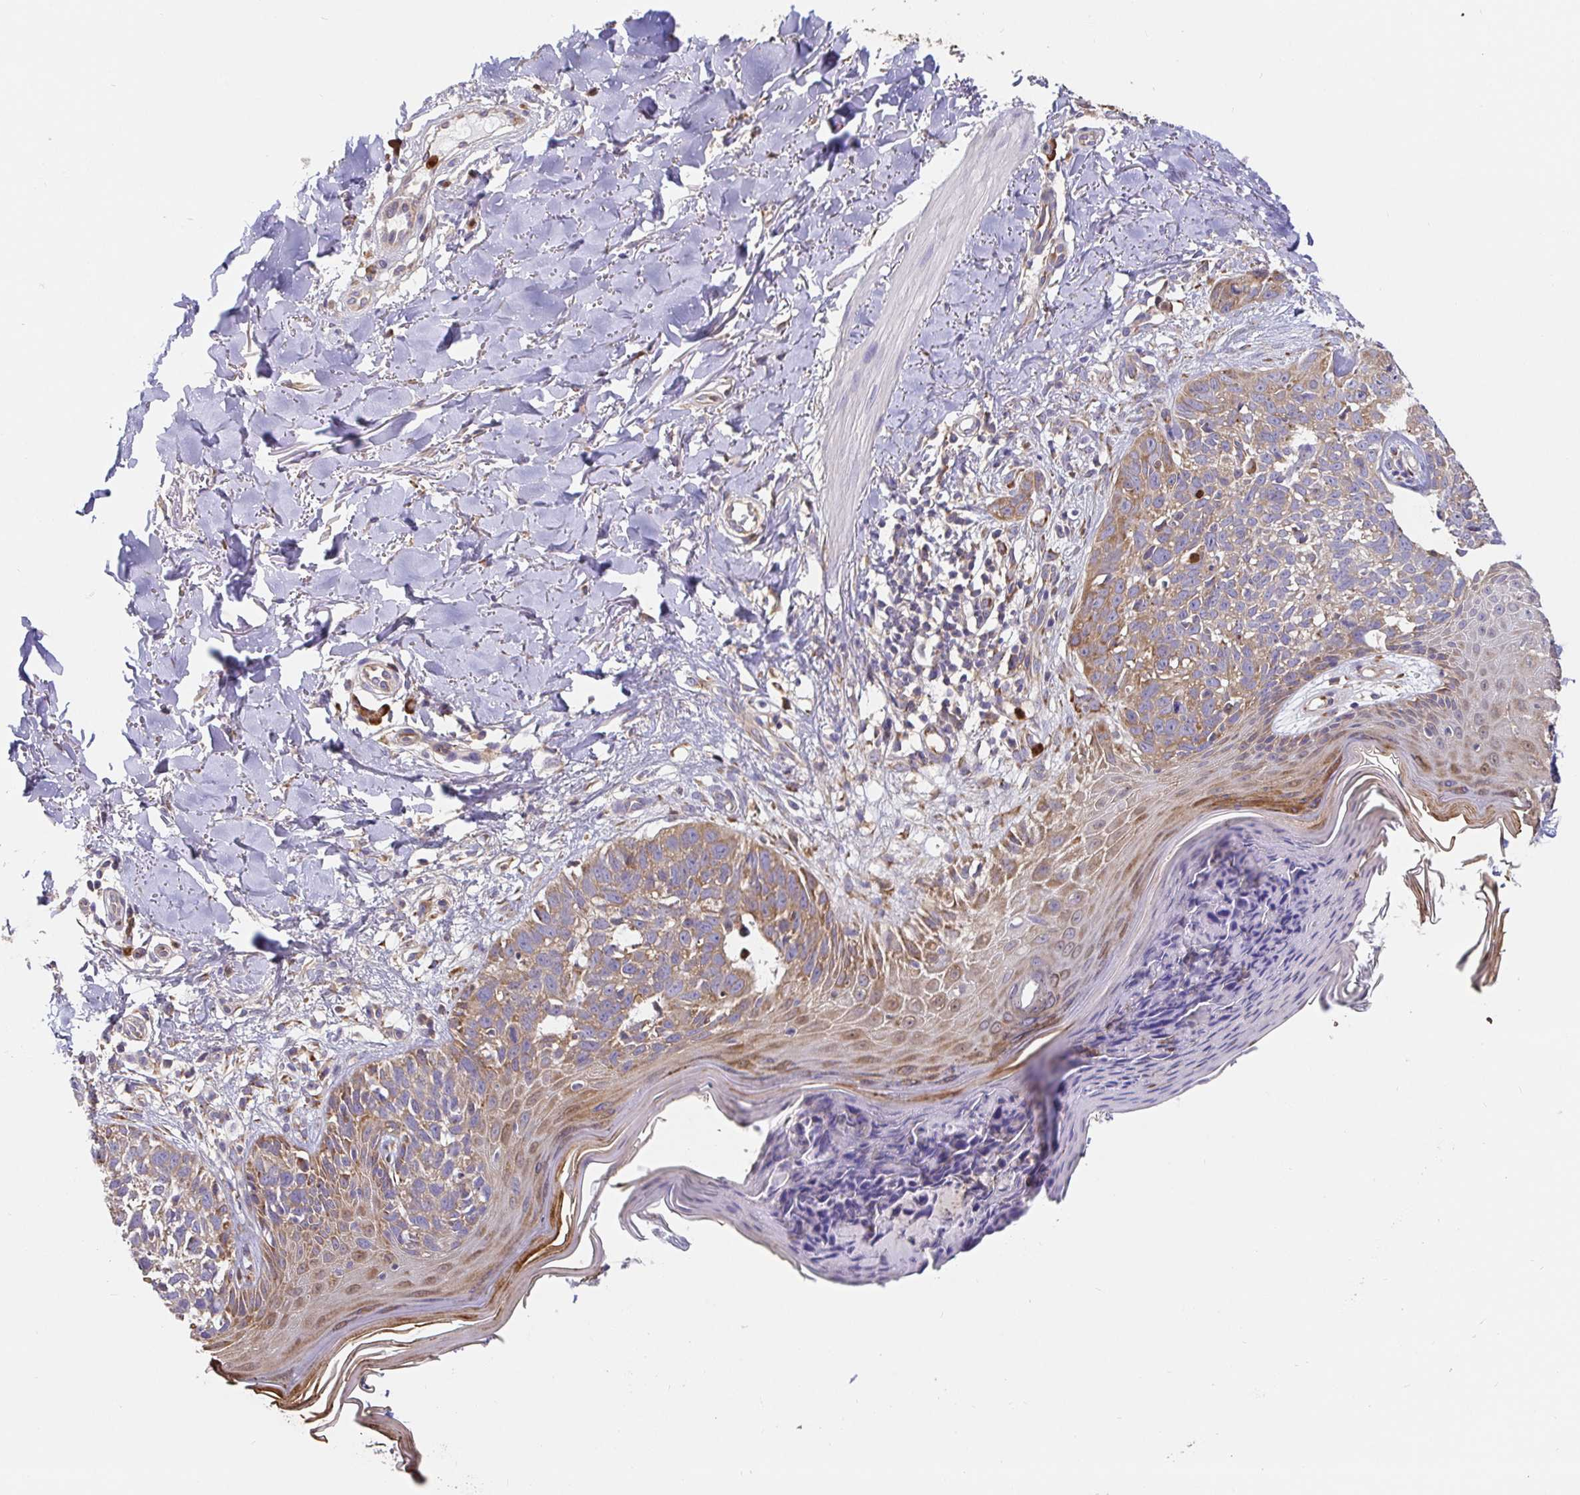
{"staining": {"intensity": "weak", "quantity": ">75%", "location": "cytoplasmic/membranous"}, "tissue": "skin cancer", "cell_type": "Tumor cells", "image_type": "cancer", "snomed": [{"axis": "morphology", "description": "Basal cell carcinoma"}, {"axis": "topography", "description": "Skin"}], "caption": "Immunohistochemical staining of skin basal cell carcinoma exhibits low levels of weak cytoplasmic/membranous staining in approximately >75% of tumor cells. Immunohistochemistry (ihc) stains the protein in brown and the nuclei are stained blue.", "gene": "PDPK1", "patient": {"sex": "female", "age": 45}}